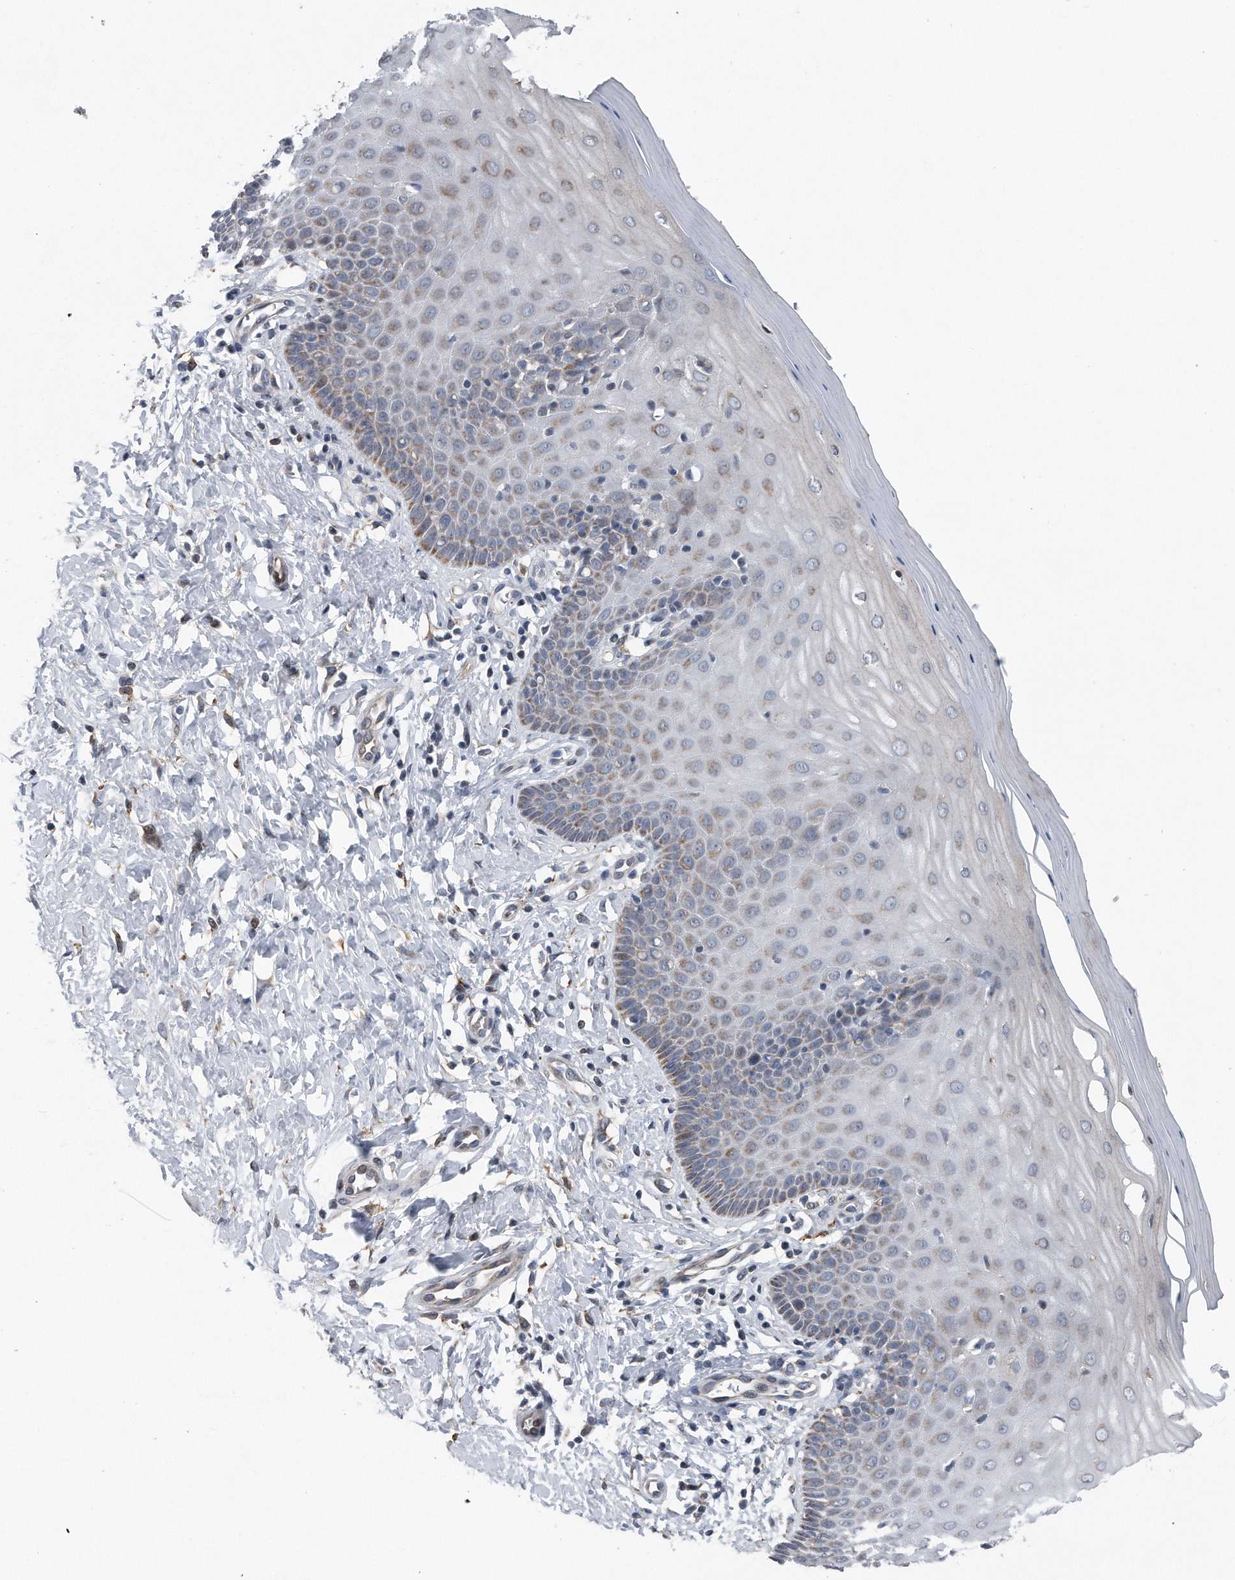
{"staining": {"intensity": "weak", "quantity": "<25%", "location": "cytoplasmic/membranous"}, "tissue": "cervix", "cell_type": "Glandular cells", "image_type": "normal", "snomed": [{"axis": "morphology", "description": "Normal tissue, NOS"}, {"axis": "topography", "description": "Cervix"}], "caption": "Immunohistochemical staining of unremarkable cervix displays no significant positivity in glandular cells.", "gene": "DST", "patient": {"sex": "female", "age": 55}}